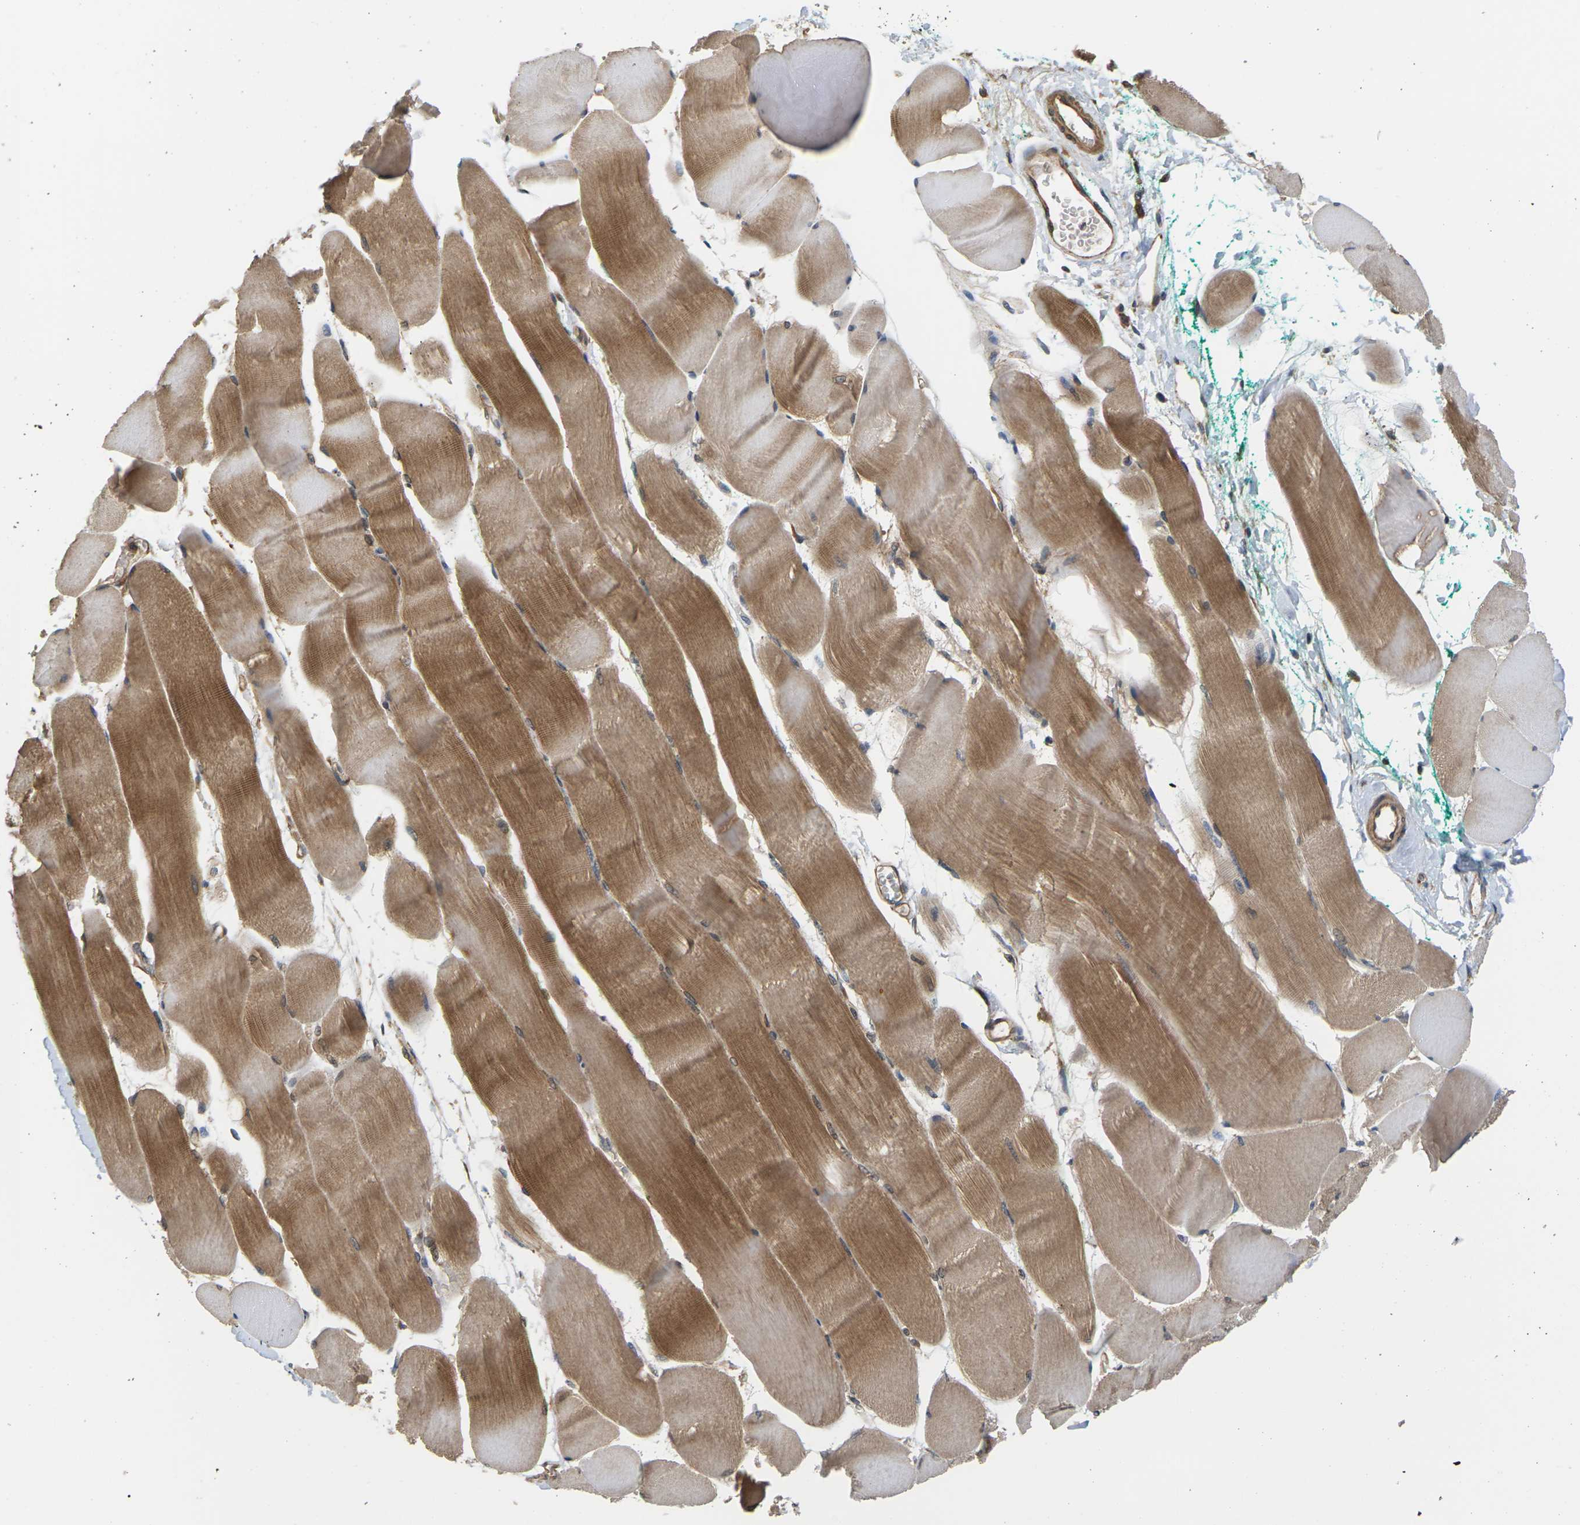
{"staining": {"intensity": "moderate", "quantity": ">75%", "location": "cytoplasmic/membranous"}, "tissue": "skeletal muscle", "cell_type": "Myocytes", "image_type": "normal", "snomed": [{"axis": "morphology", "description": "Normal tissue, NOS"}, {"axis": "morphology", "description": "Squamous cell carcinoma, NOS"}, {"axis": "topography", "description": "Skeletal muscle"}], "caption": "Moderate cytoplasmic/membranous positivity is seen in about >75% of myocytes in normal skeletal muscle.", "gene": "NRAS", "patient": {"sex": "male", "age": 51}}